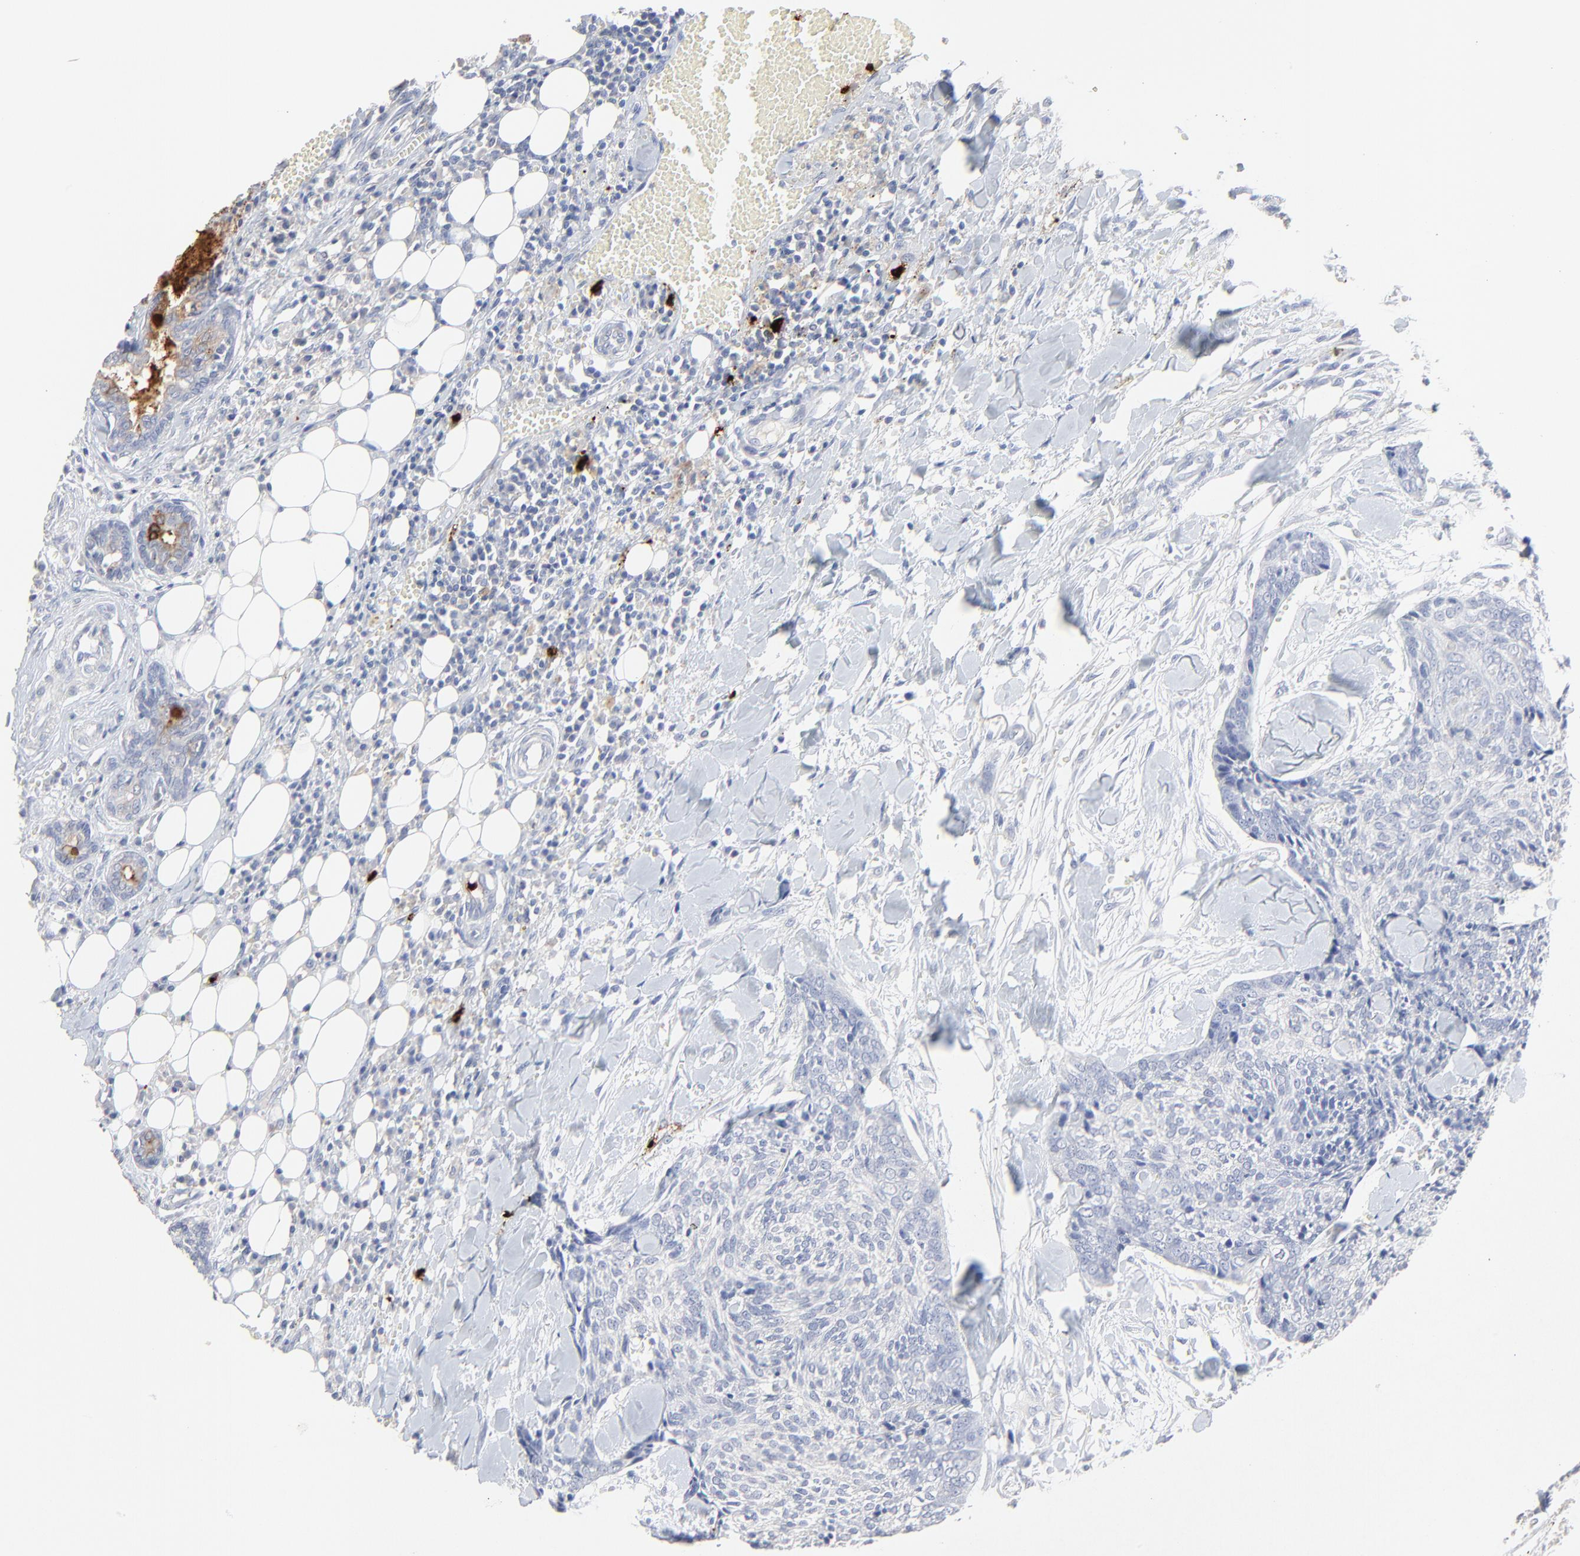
{"staining": {"intensity": "negative", "quantity": "none", "location": "none"}, "tissue": "head and neck cancer", "cell_type": "Tumor cells", "image_type": "cancer", "snomed": [{"axis": "morphology", "description": "Squamous cell carcinoma, NOS"}, {"axis": "topography", "description": "Salivary gland"}, {"axis": "topography", "description": "Head-Neck"}], "caption": "Histopathology image shows no protein positivity in tumor cells of head and neck squamous cell carcinoma tissue.", "gene": "LCN2", "patient": {"sex": "male", "age": 70}}